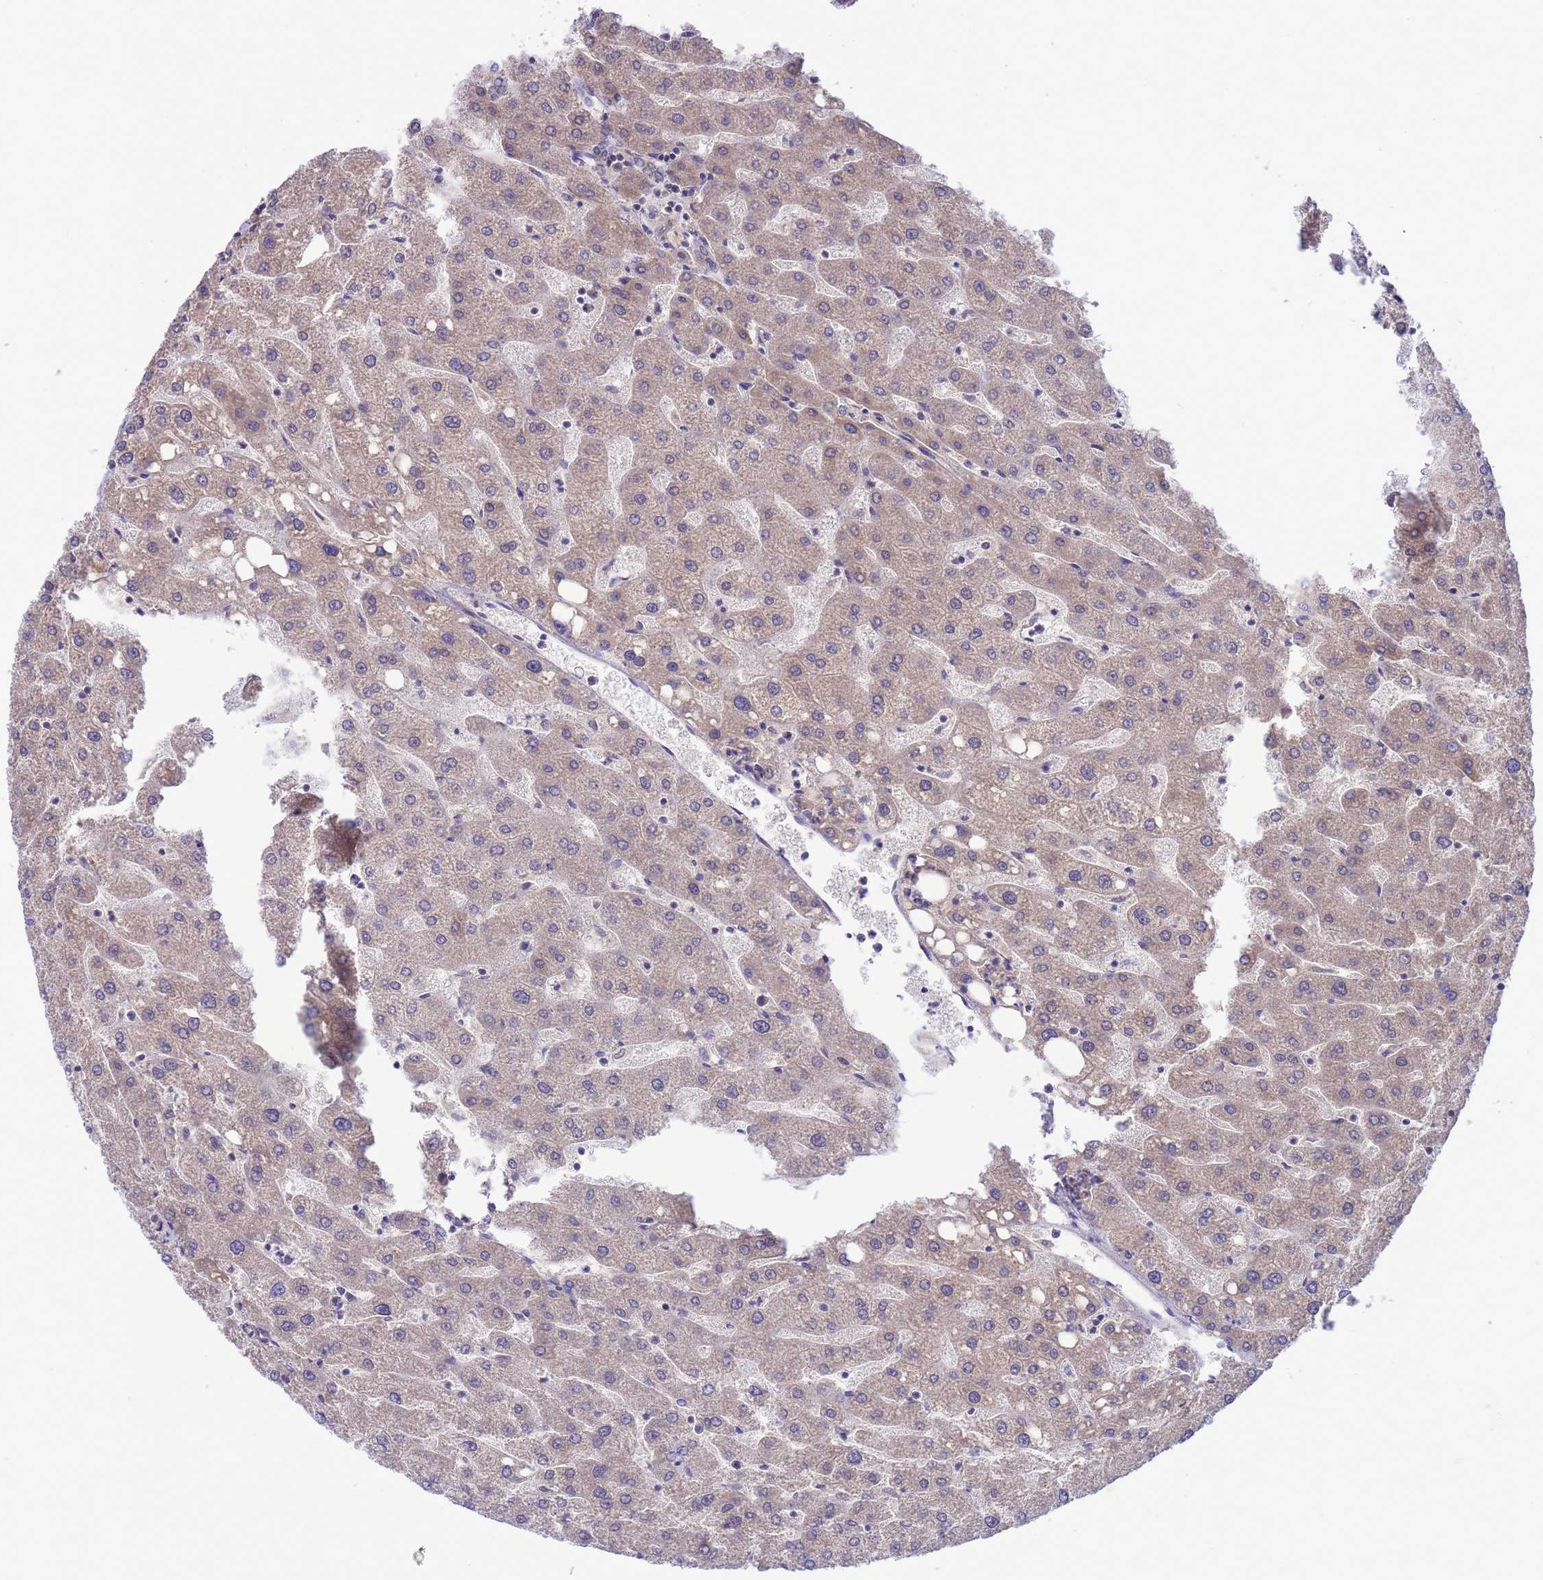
{"staining": {"intensity": "weak", "quantity": "<25%", "location": "cytoplasmic/membranous"}, "tissue": "liver", "cell_type": "Cholangiocytes", "image_type": "normal", "snomed": [{"axis": "morphology", "description": "Normal tissue, NOS"}, {"axis": "topography", "description": "Liver"}], "caption": "Photomicrograph shows no protein positivity in cholangiocytes of normal liver.", "gene": "GJA10", "patient": {"sex": "male", "age": 67}}